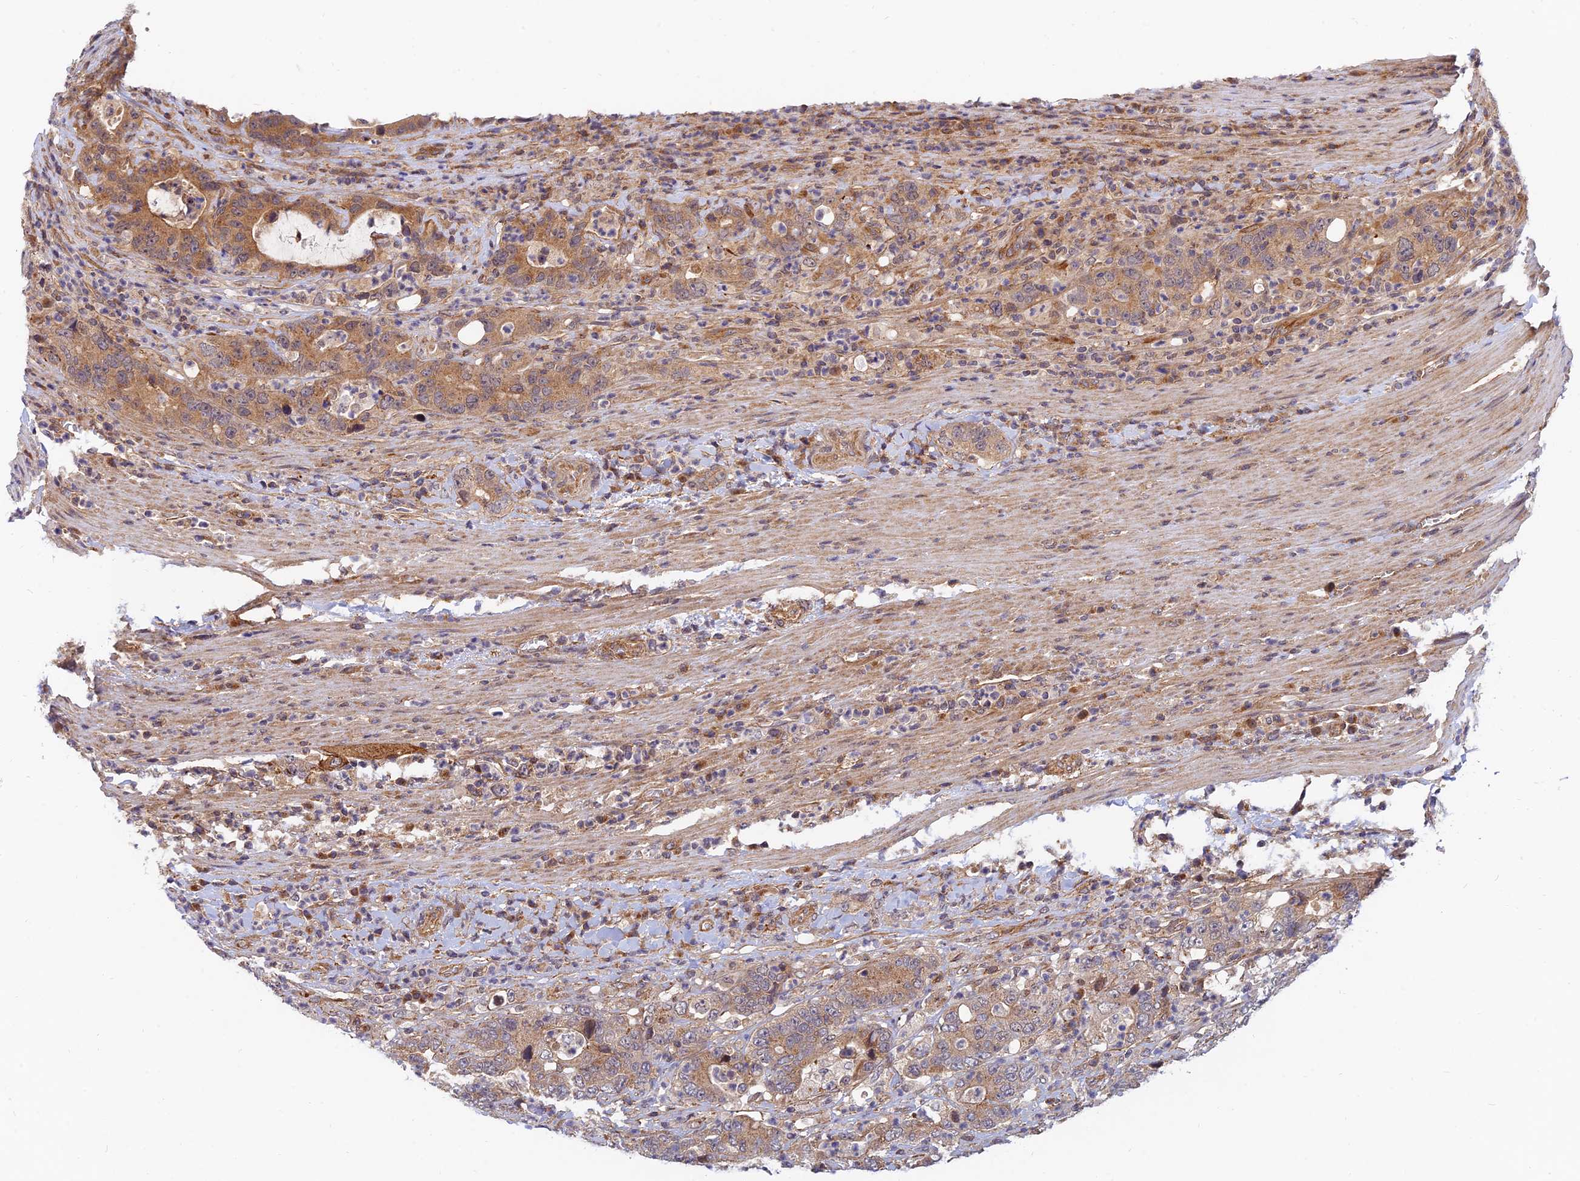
{"staining": {"intensity": "moderate", "quantity": ">75%", "location": "cytoplasmic/membranous"}, "tissue": "colorectal cancer", "cell_type": "Tumor cells", "image_type": "cancer", "snomed": [{"axis": "morphology", "description": "Adenocarcinoma, NOS"}, {"axis": "topography", "description": "Colon"}], "caption": "Human colorectal cancer stained with a protein marker shows moderate staining in tumor cells.", "gene": "WDR41", "patient": {"sex": "female", "age": 75}}